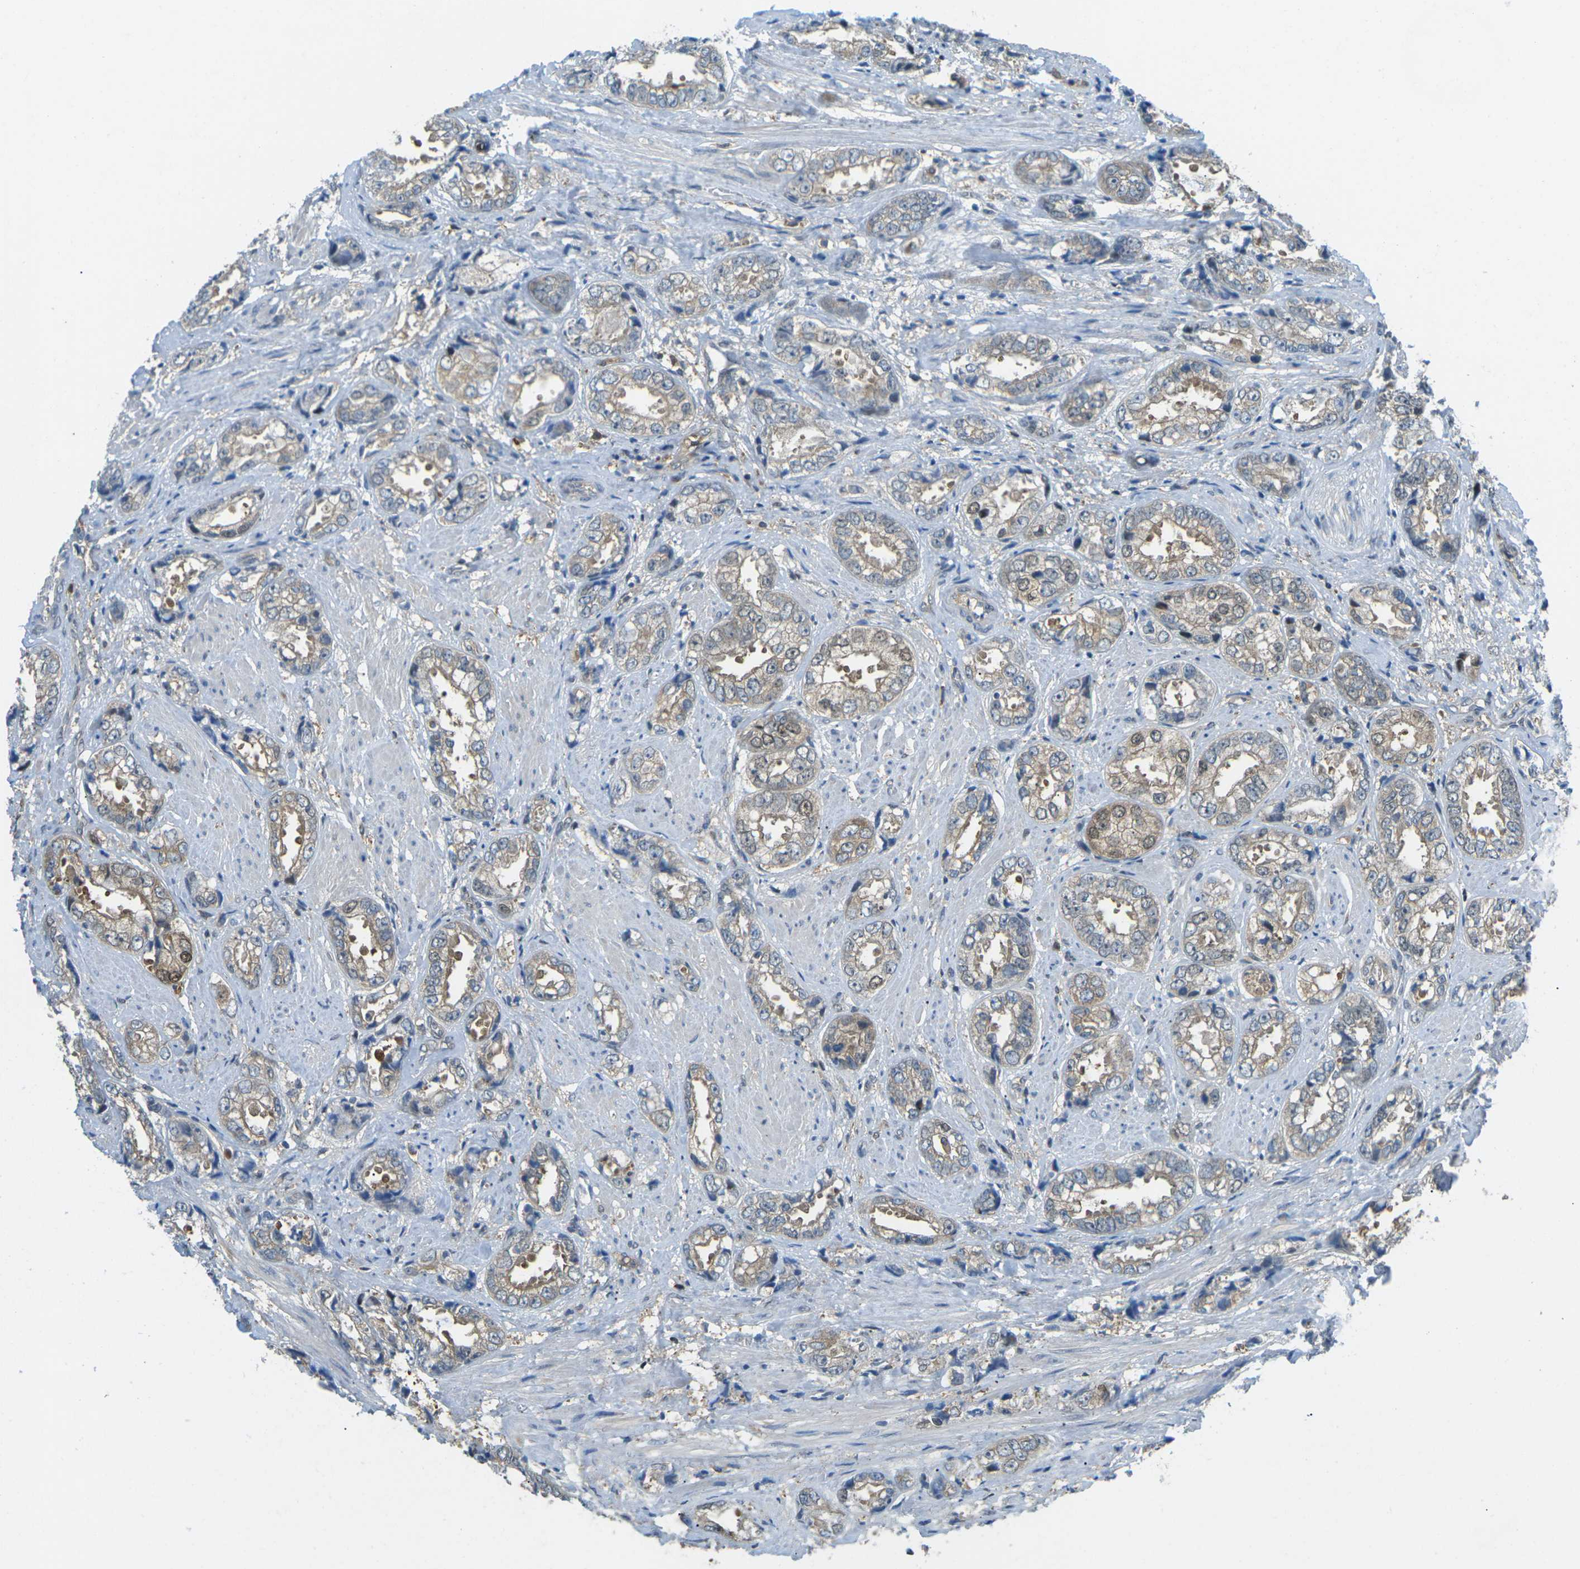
{"staining": {"intensity": "weak", "quantity": ">75%", "location": "cytoplasmic/membranous"}, "tissue": "prostate cancer", "cell_type": "Tumor cells", "image_type": "cancer", "snomed": [{"axis": "morphology", "description": "Adenocarcinoma, High grade"}, {"axis": "topography", "description": "Prostate"}], "caption": "Human prostate adenocarcinoma (high-grade) stained with a protein marker exhibits weak staining in tumor cells.", "gene": "PIEZO2", "patient": {"sex": "male", "age": 61}}